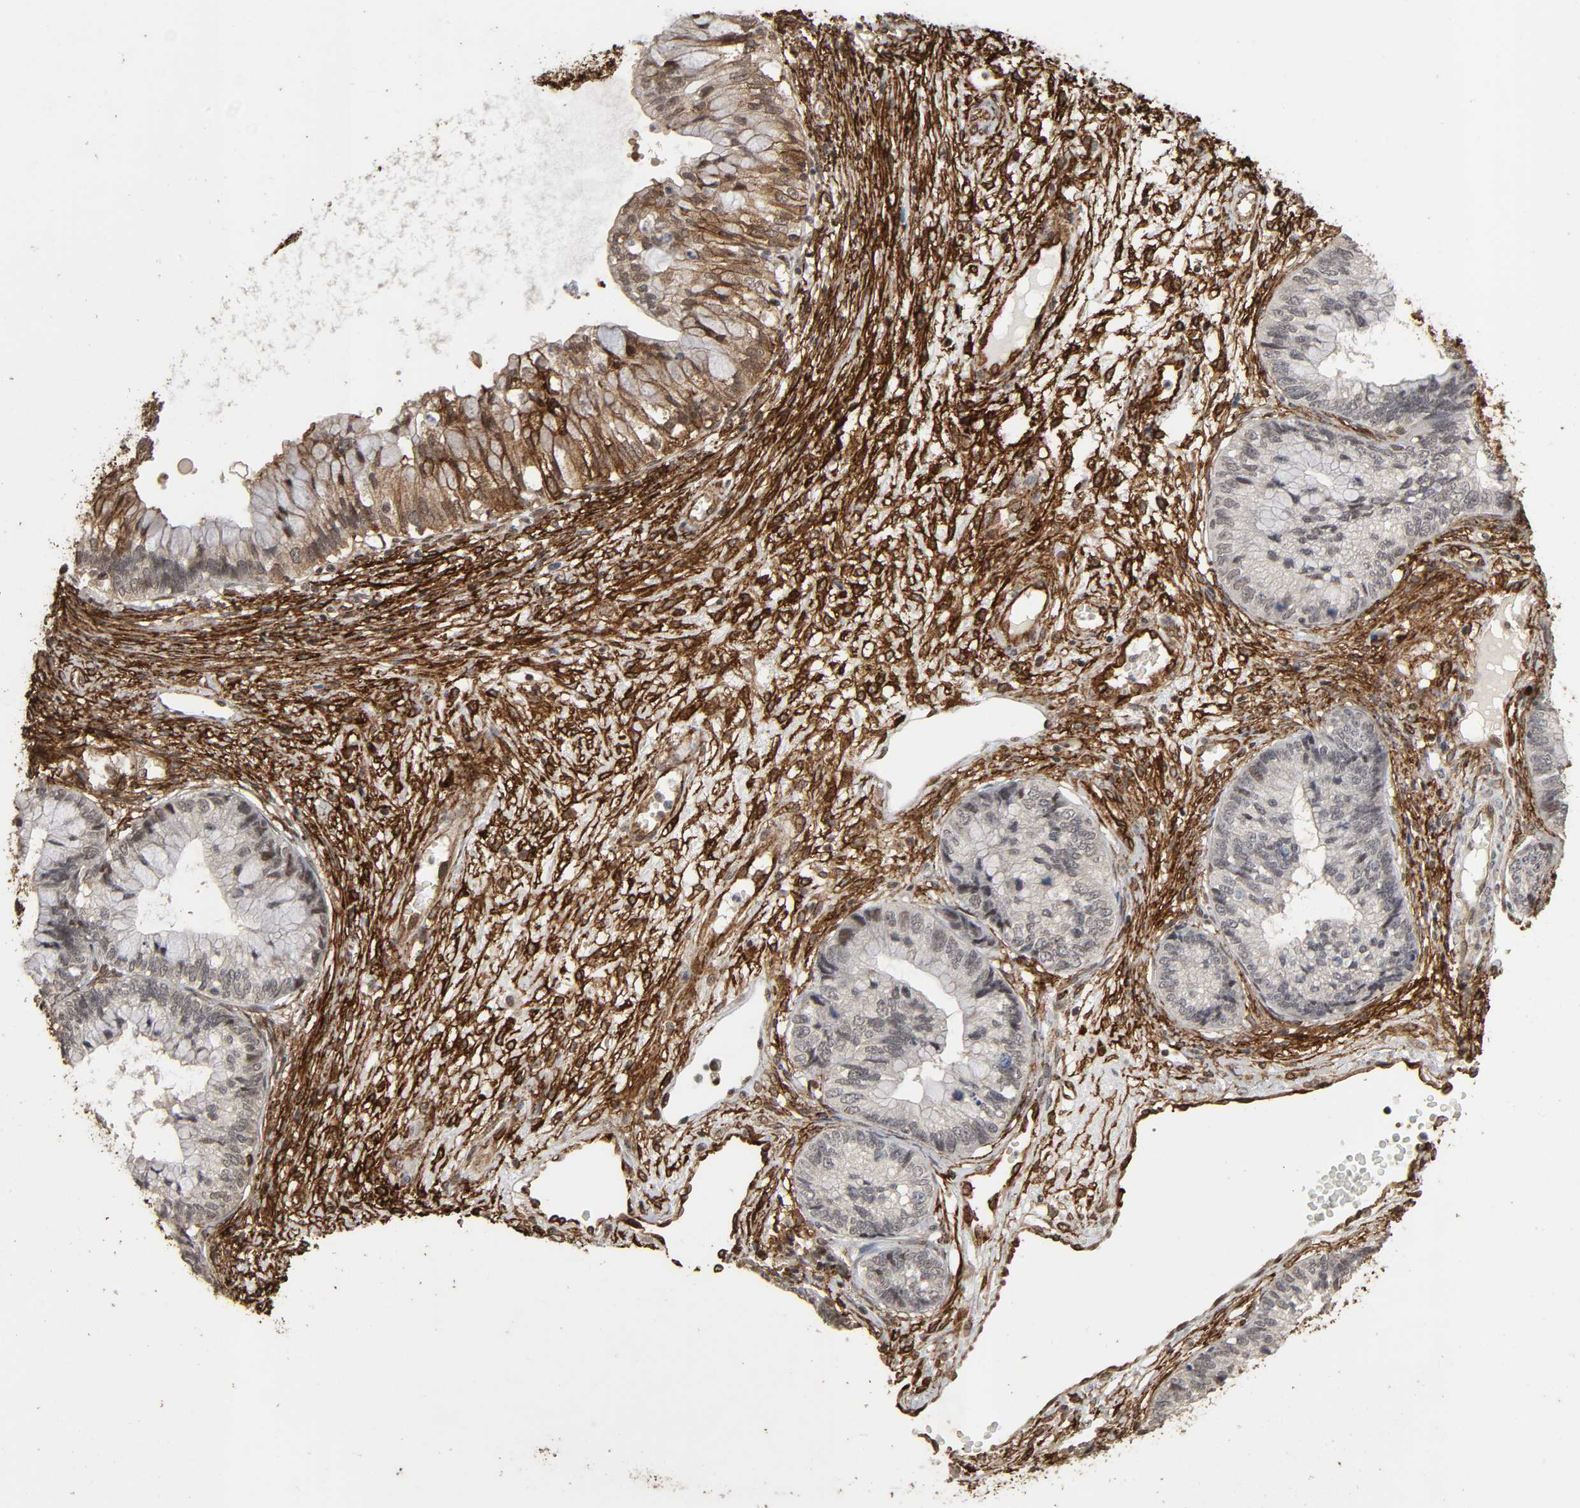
{"staining": {"intensity": "weak", "quantity": "<25%", "location": "cytoplasmic/membranous,nuclear"}, "tissue": "cervical cancer", "cell_type": "Tumor cells", "image_type": "cancer", "snomed": [{"axis": "morphology", "description": "Adenocarcinoma, NOS"}, {"axis": "topography", "description": "Cervix"}], "caption": "Adenocarcinoma (cervical) was stained to show a protein in brown. There is no significant expression in tumor cells.", "gene": "AHNAK2", "patient": {"sex": "female", "age": 44}}